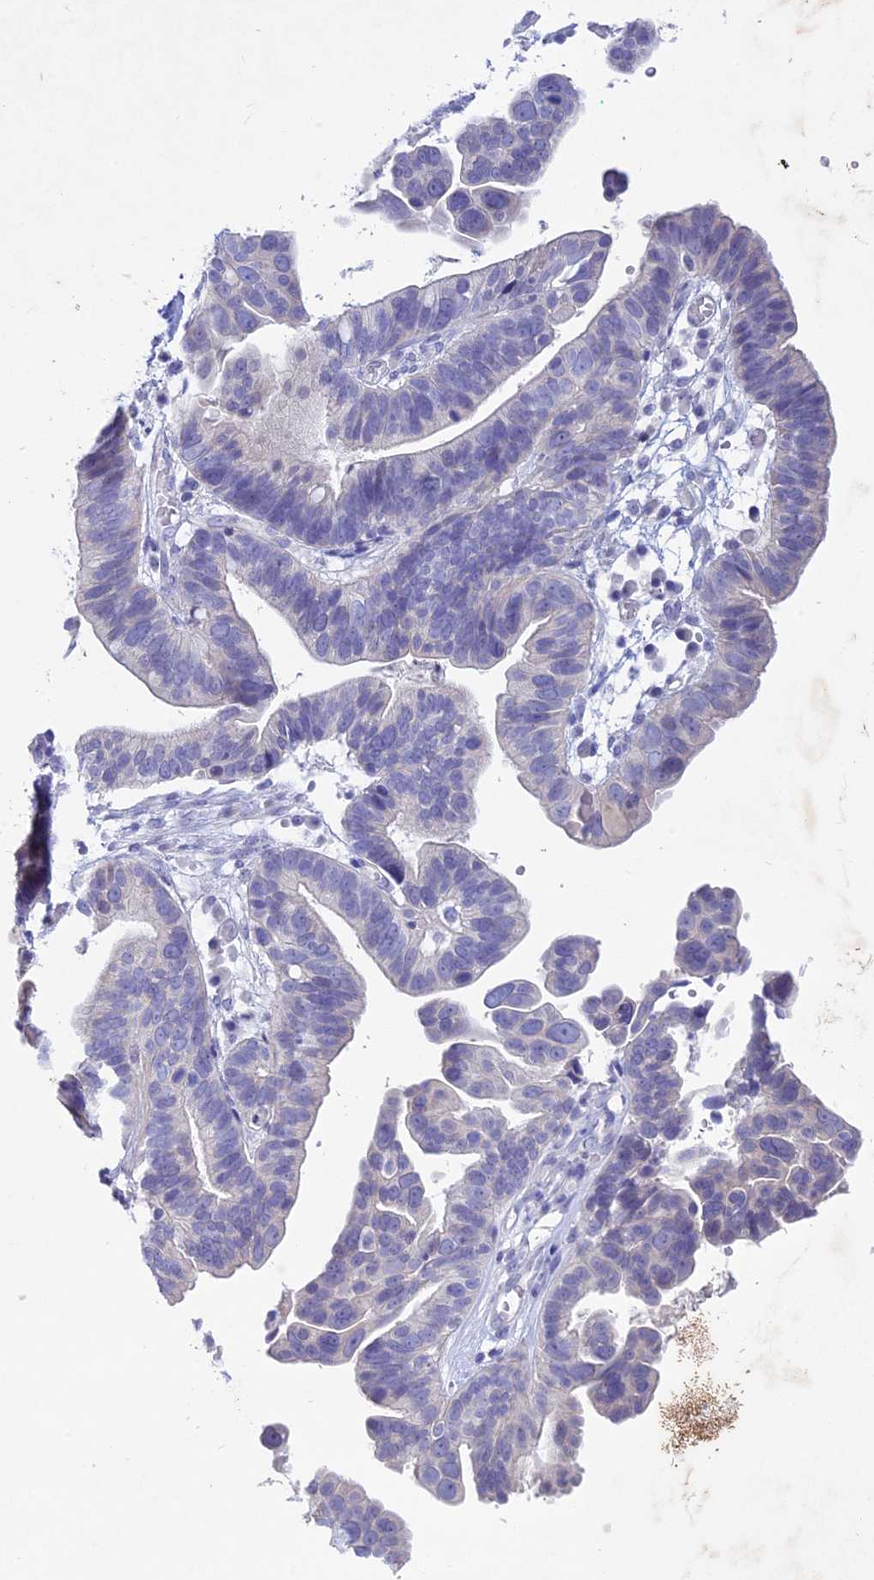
{"staining": {"intensity": "negative", "quantity": "none", "location": "none"}, "tissue": "ovarian cancer", "cell_type": "Tumor cells", "image_type": "cancer", "snomed": [{"axis": "morphology", "description": "Cystadenocarcinoma, serous, NOS"}, {"axis": "topography", "description": "Ovary"}], "caption": "Serous cystadenocarcinoma (ovarian) stained for a protein using immunohistochemistry (IHC) reveals no positivity tumor cells.", "gene": "BTBD19", "patient": {"sex": "female", "age": 56}}